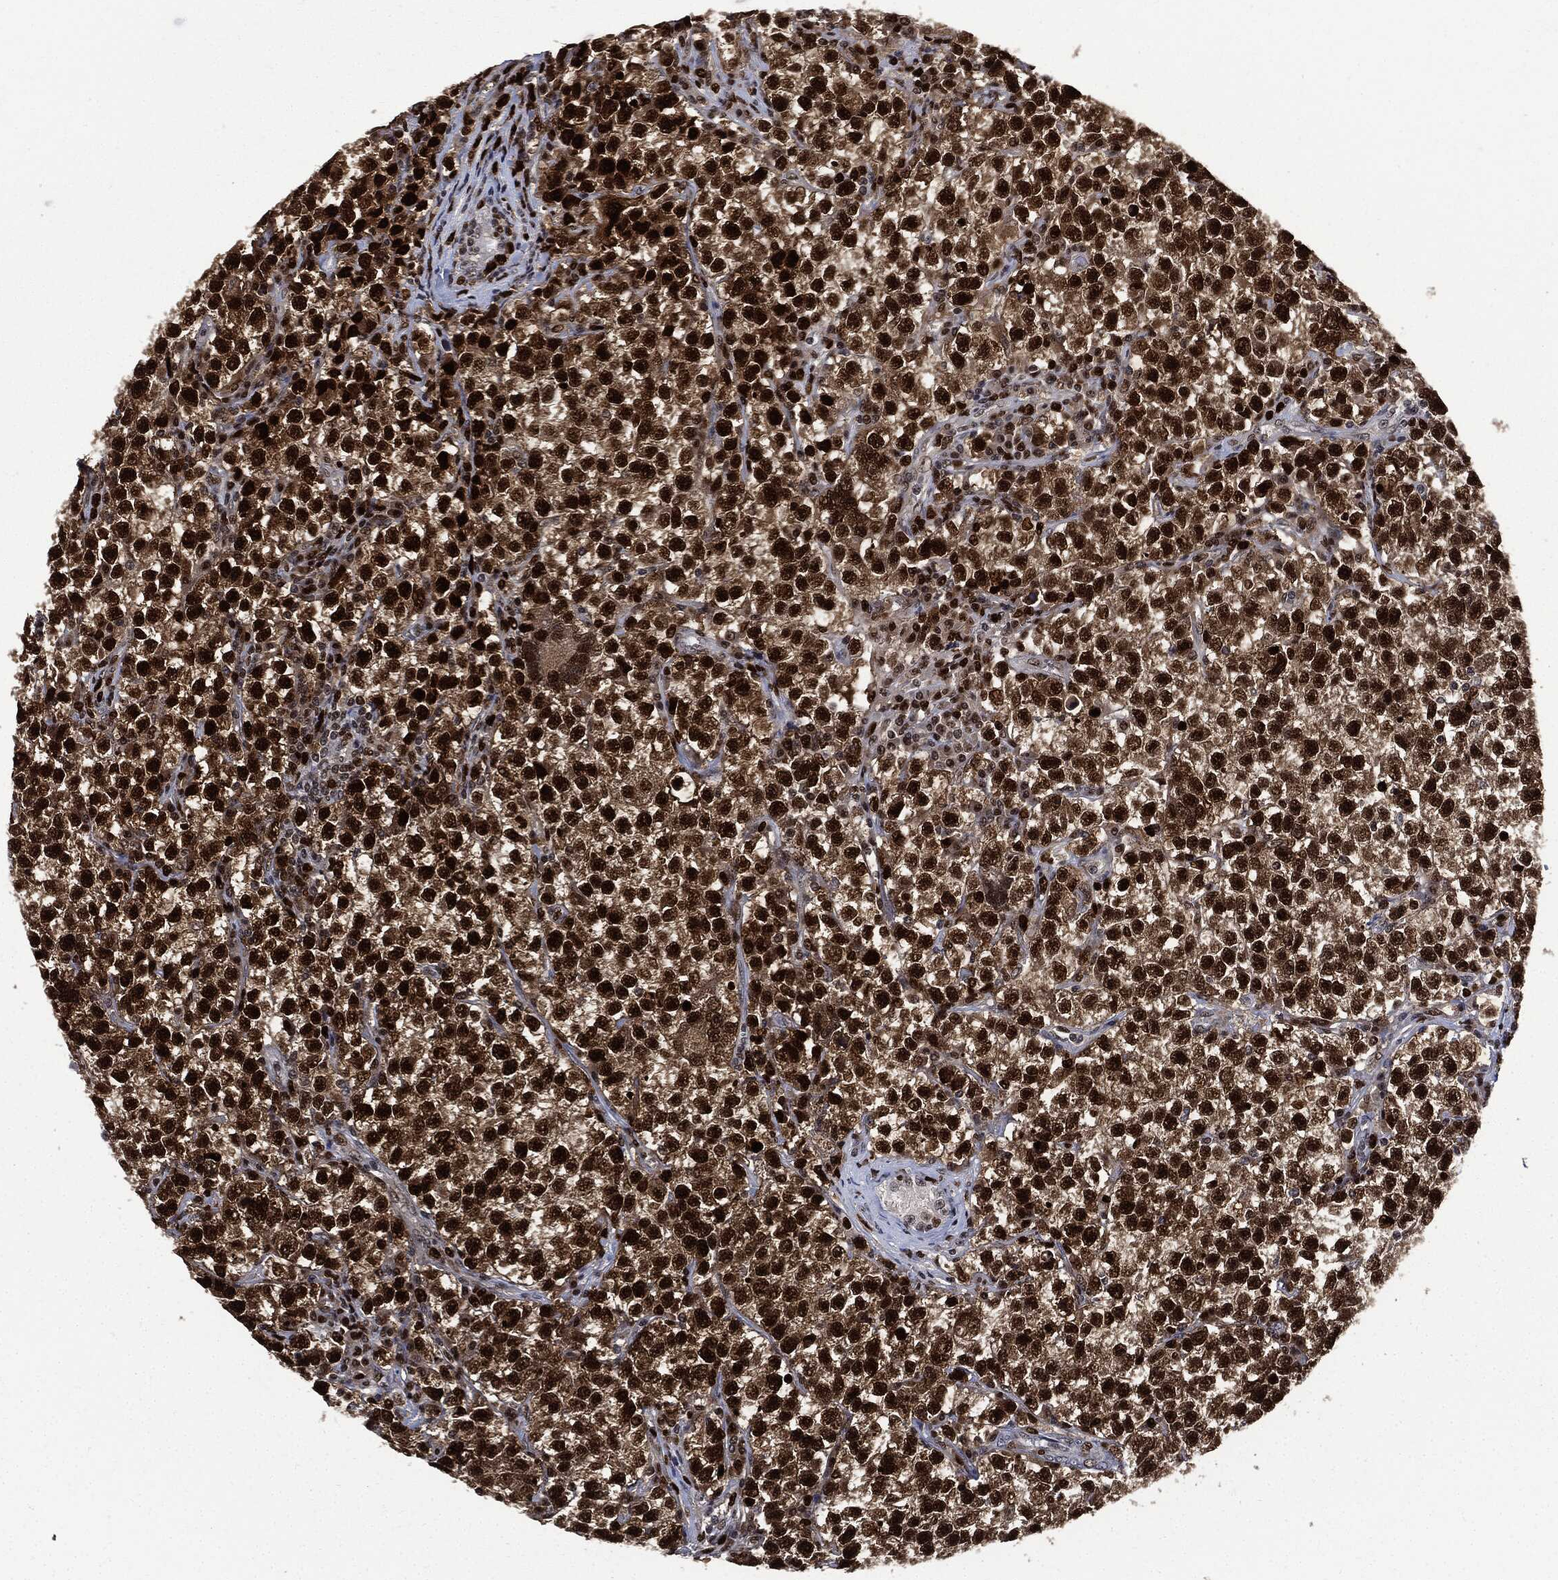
{"staining": {"intensity": "strong", "quantity": ">75%", "location": "nuclear"}, "tissue": "testis cancer", "cell_type": "Tumor cells", "image_type": "cancer", "snomed": [{"axis": "morphology", "description": "Seminoma, NOS"}, {"axis": "topography", "description": "Testis"}], "caption": "Immunohistochemical staining of testis cancer displays high levels of strong nuclear protein expression in about >75% of tumor cells.", "gene": "PCNA", "patient": {"sex": "male", "age": 22}}